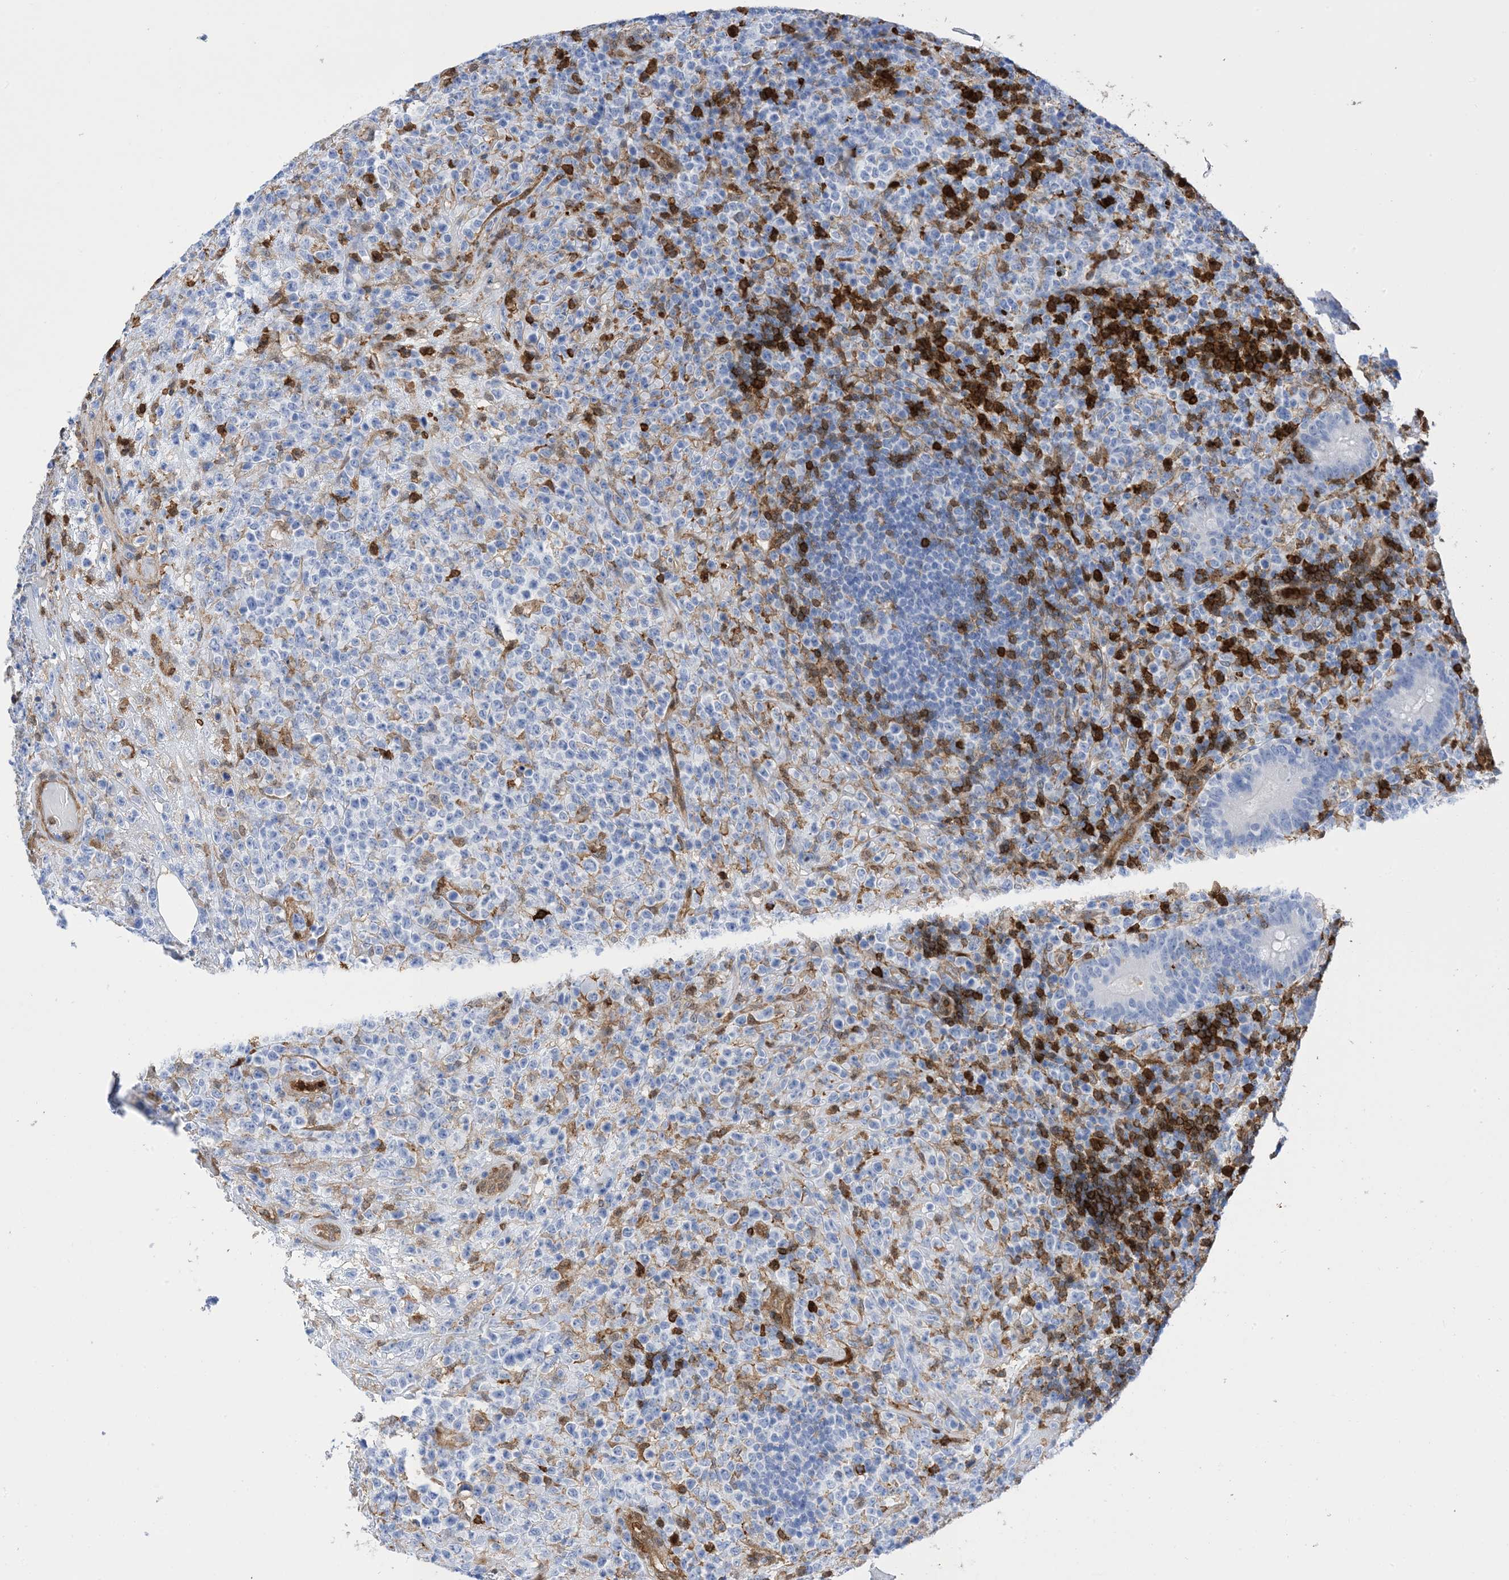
{"staining": {"intensity": "negative", "quantity": "none", "location": "none"}, "tissue": "lymphoma", "cell_type": "Tumor cells", "image_type": "cancer", "snomed": [{"axis": "morphology", "description": "Malignant lymphoma, non-Hodgkin's type, High grade"}, {"axis": "topography", "description": "Colon"}], "caption": "Immunohistochemistry (IHC) photomicrograph of neoplastic tissue: human malignant lymphoma, non-Hodgkin's type (high-grade) stained with DAB shows no significant protein expression in tumor cells. (Stains: DAB (3,3'-diaminobenzidine) immunohistochemistry with hematoxylin counter stain, Microscopy: brightfield microscopy at high magnification).", "gene": "ANXA1", "patient": {"sex": "female", "age": 53}}